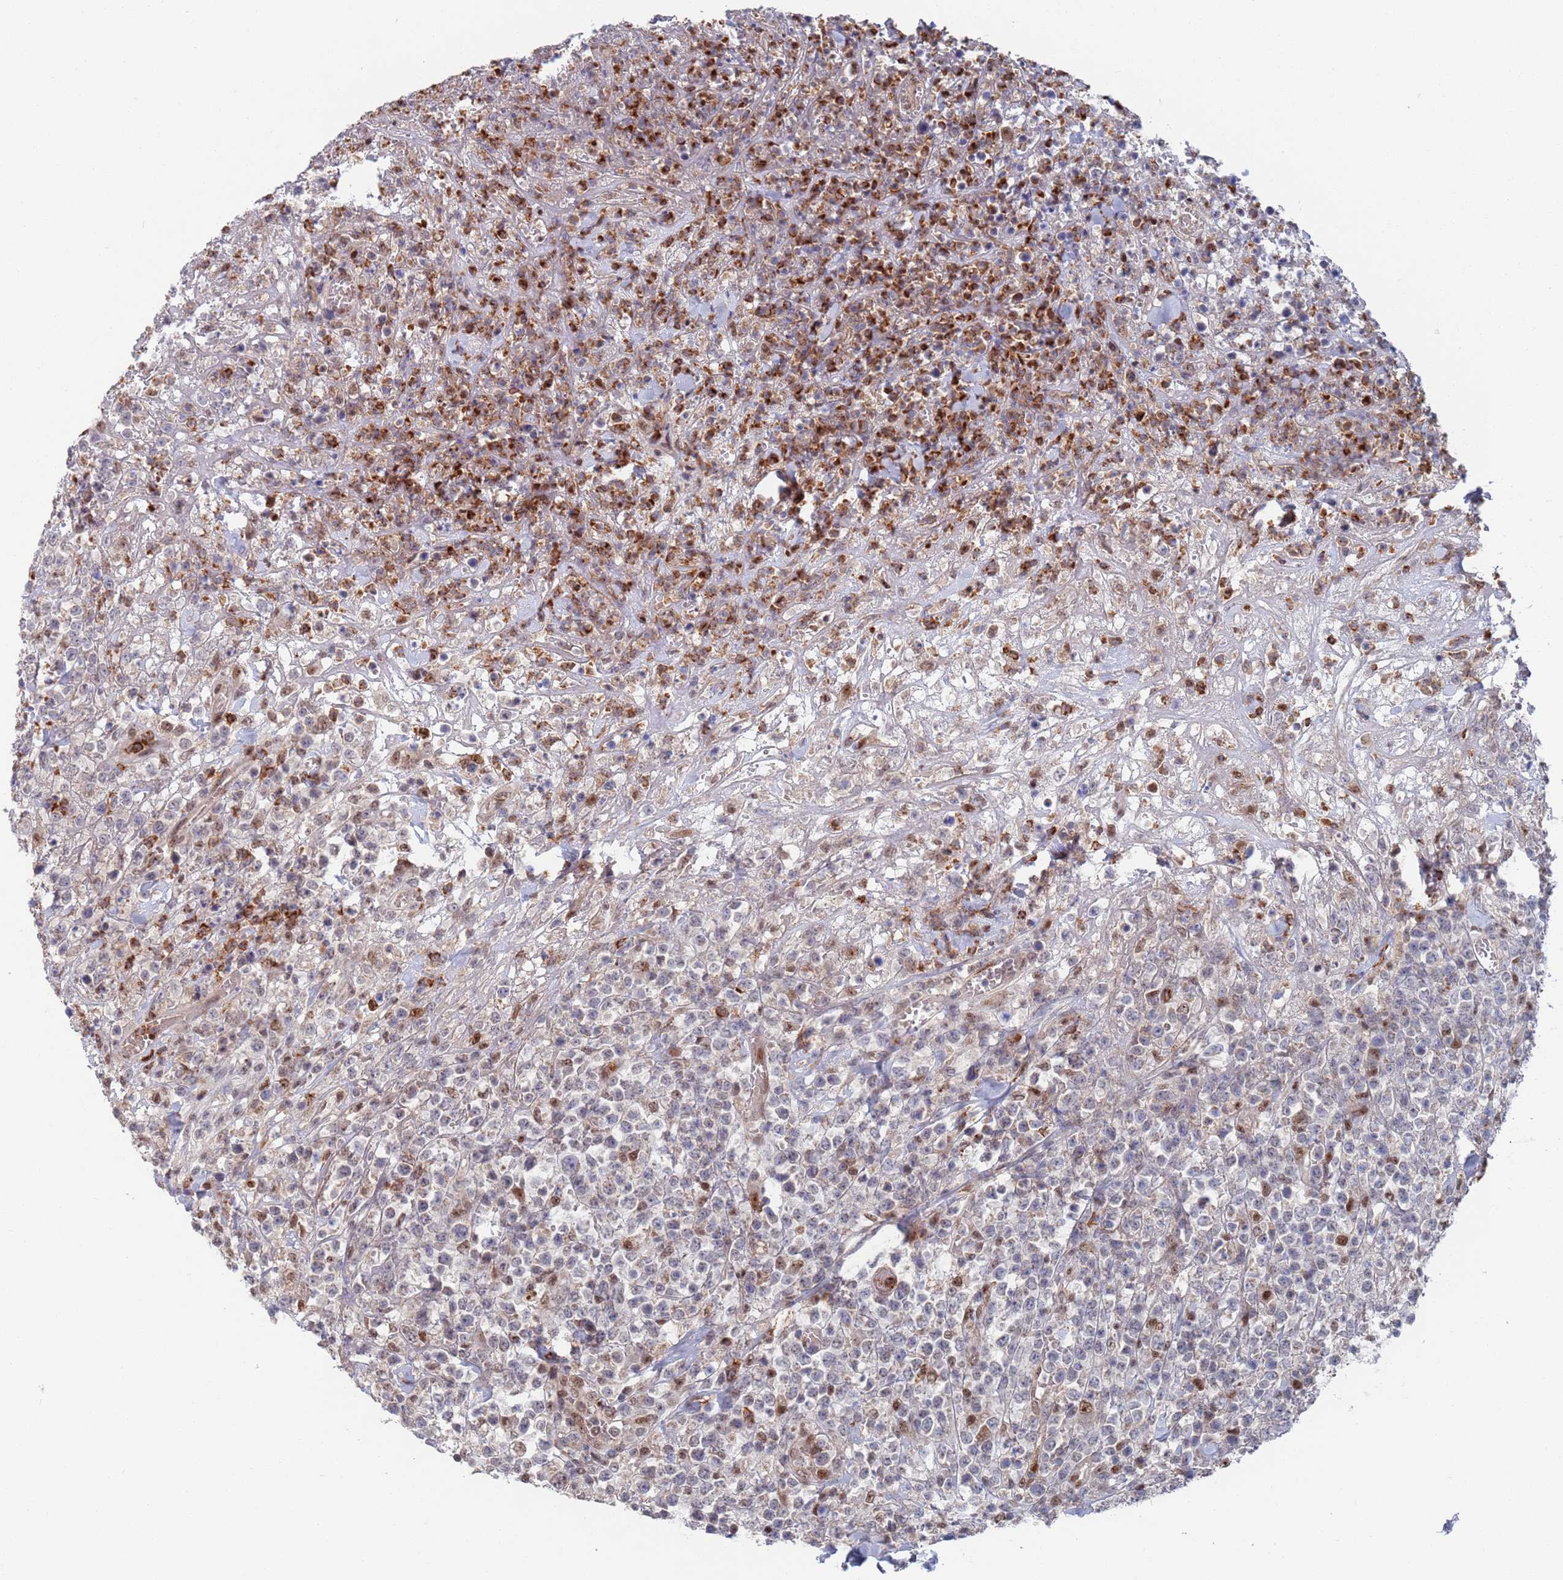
{"staining": {"intensity": "negative", "quantity": "none", "location": "none"}, "tissue": "lymphoma", "cell_type": "Tumor cells", "image_type": "cancer", "snomed": [{"axis": "morphology", "description": "Malignant lymphoma, non-Hodgkin's type, High grade"}, {"axis": "topography", "description": "Colon"}], "caption": "Lymphoma stained for a protein using IHC reveals no expression tumor cells.", "gene": "RPP25", "patient": {"sex": "female", "age": 53}}